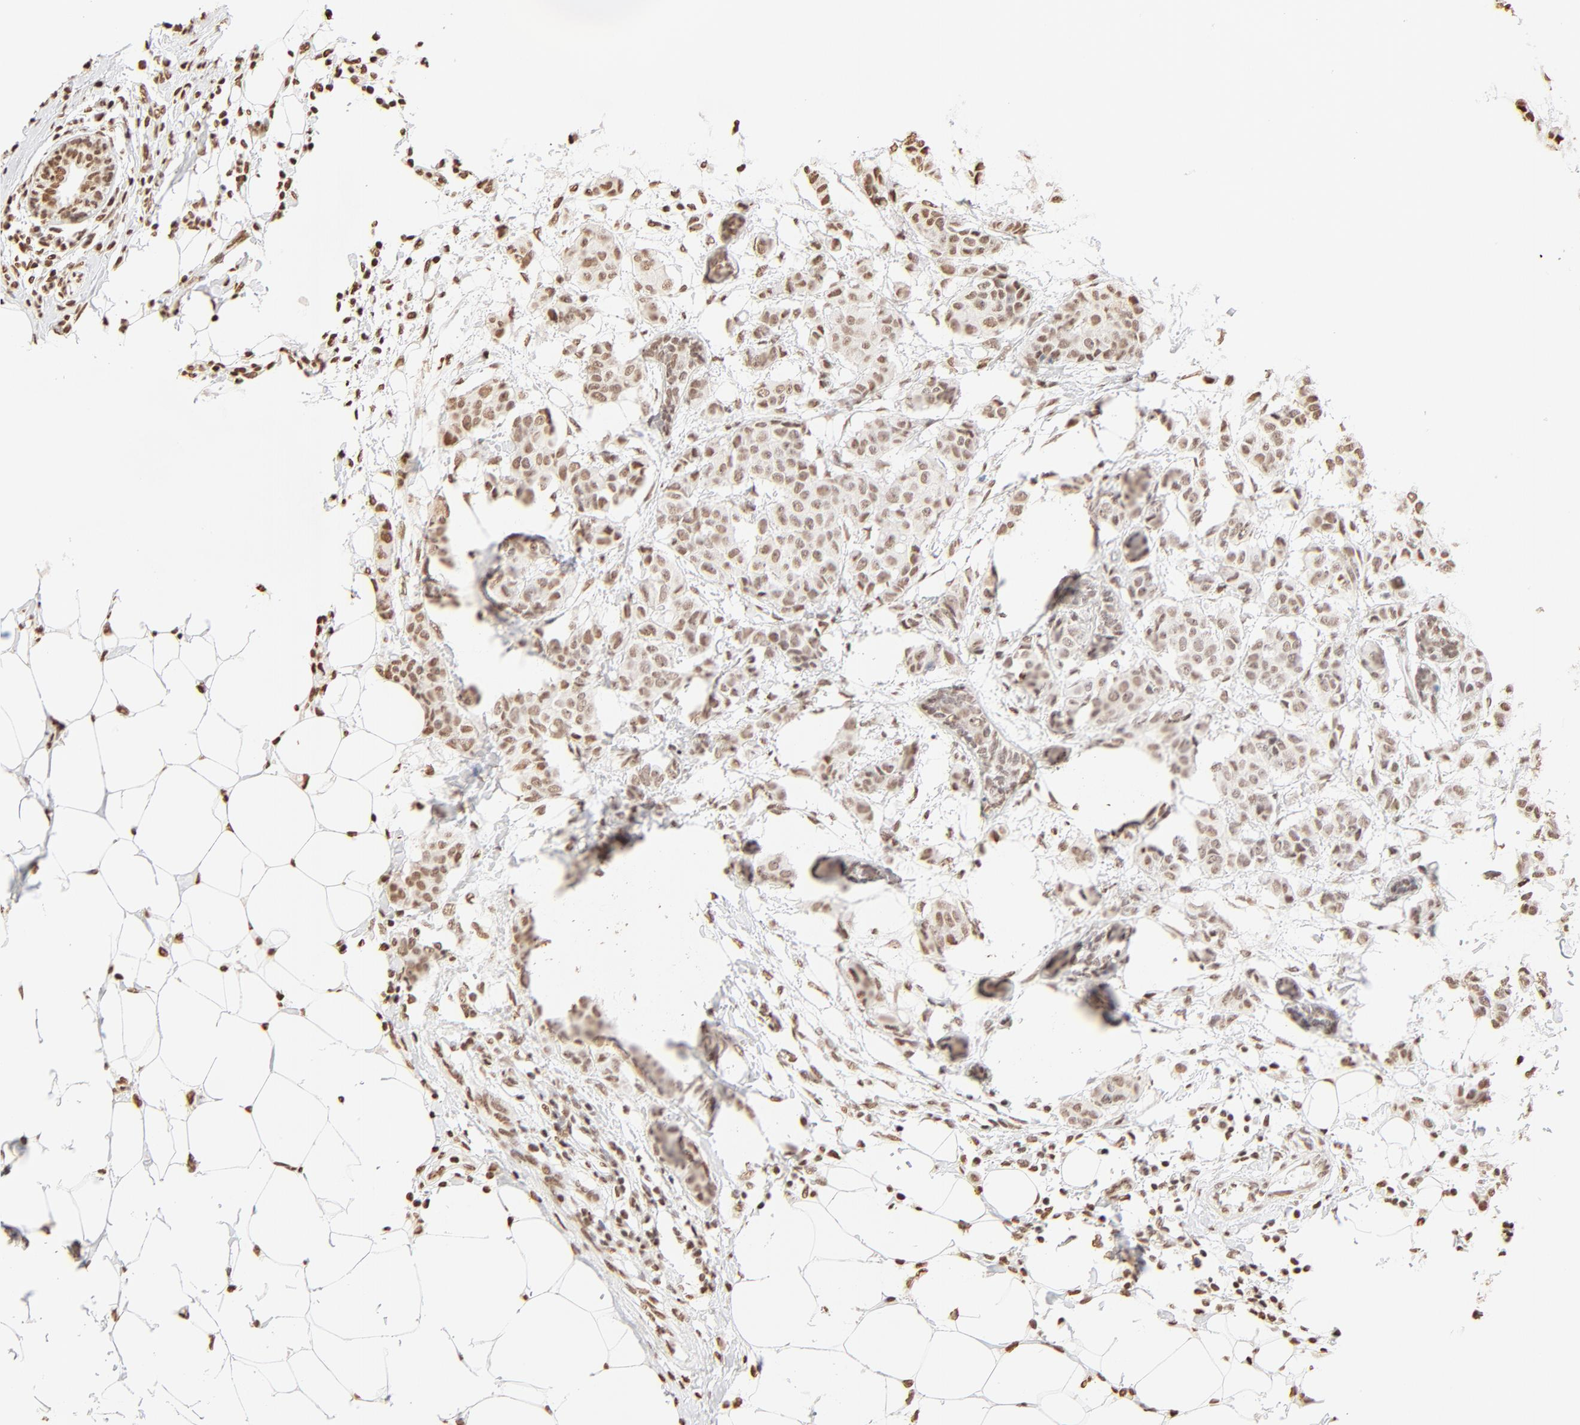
{"staining": {"intensity": "moderate", "quantity": ">75%", "location": "nuclear"}, "tissue": "breast cancer", "cell_type": "Tumor cells", "image_type": "cancer", "snomed": [{"axis": "morphology", "description": "Duct carcinoma"}, {"axis": "topography", "description": "Breast"}], "caption": "The histopathology image demonstrates immunohistochemical staining of breast cancer. There is moderate nuclear expression is present in approximately >75% of tumor cells. Immunohistochemistry stains the protein of interest in brown and the nuclei are stained blue.", "gene": "ZNF540", "patient": {"sex": "female", "age": 40}}